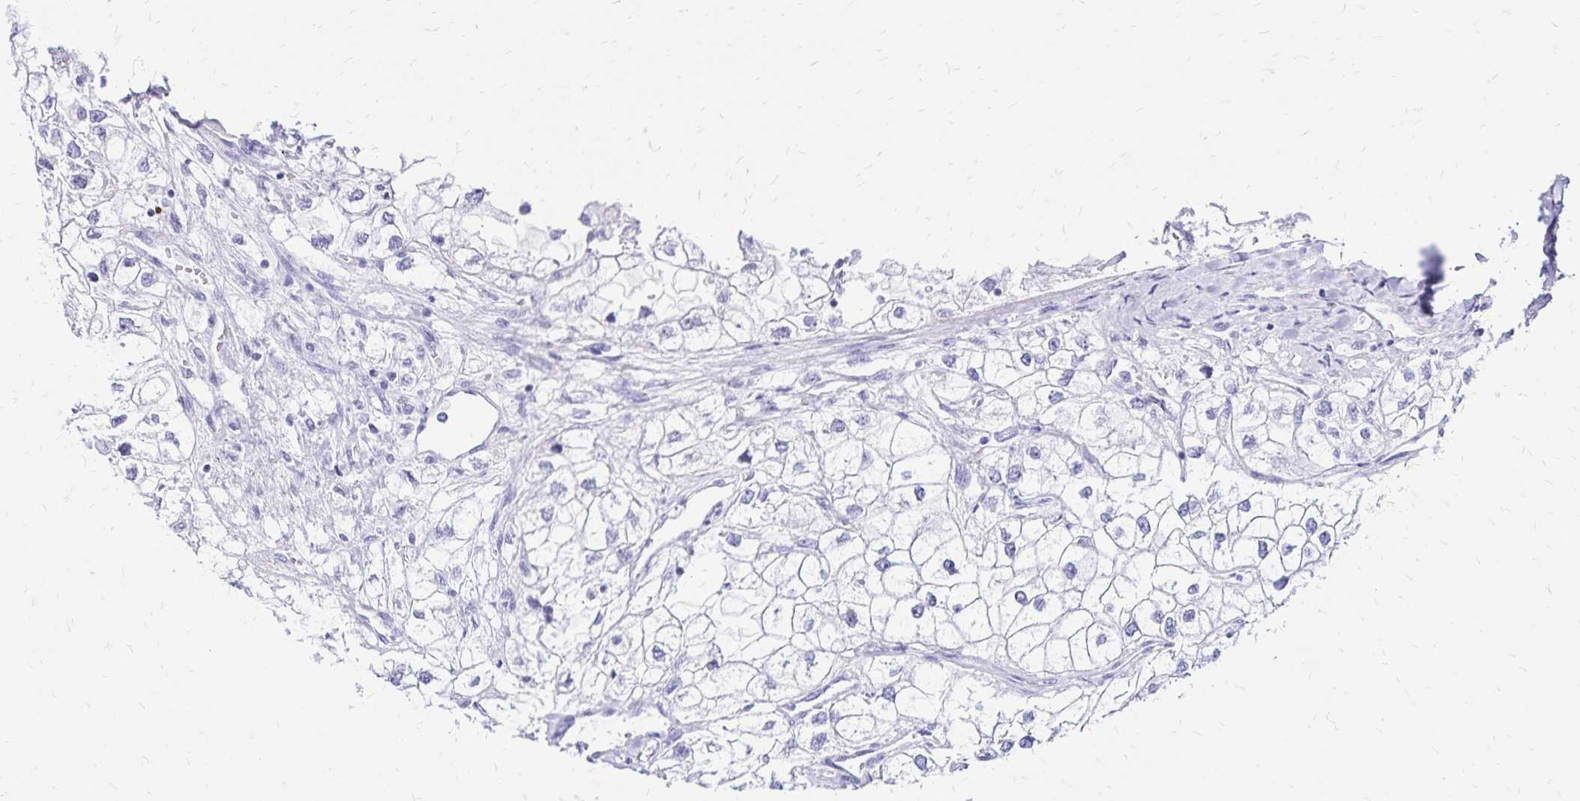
{"staining": {"intensity": "negative", "quantity": "none", "location": "none"}, "tissue": "renal cancer", "cell_type": "Tumor cells", "image_type": "cancer", "snomed": [{"axis": "morphology", "description": "Adenocarcinoma, NOS"}, {"axis": "topography", "description": "Kidney"}], "caption": "A micrograph of renal cancer stained for a protein demonstrates no brown staining in tumor cells. Brightfield microscopy of immunohistochemistry stained with DAB (brown) and hematoxylin (blue), captured at high magnification.", "gene": "LIN28B", "patient": {"sex": "male", "age": 59}}